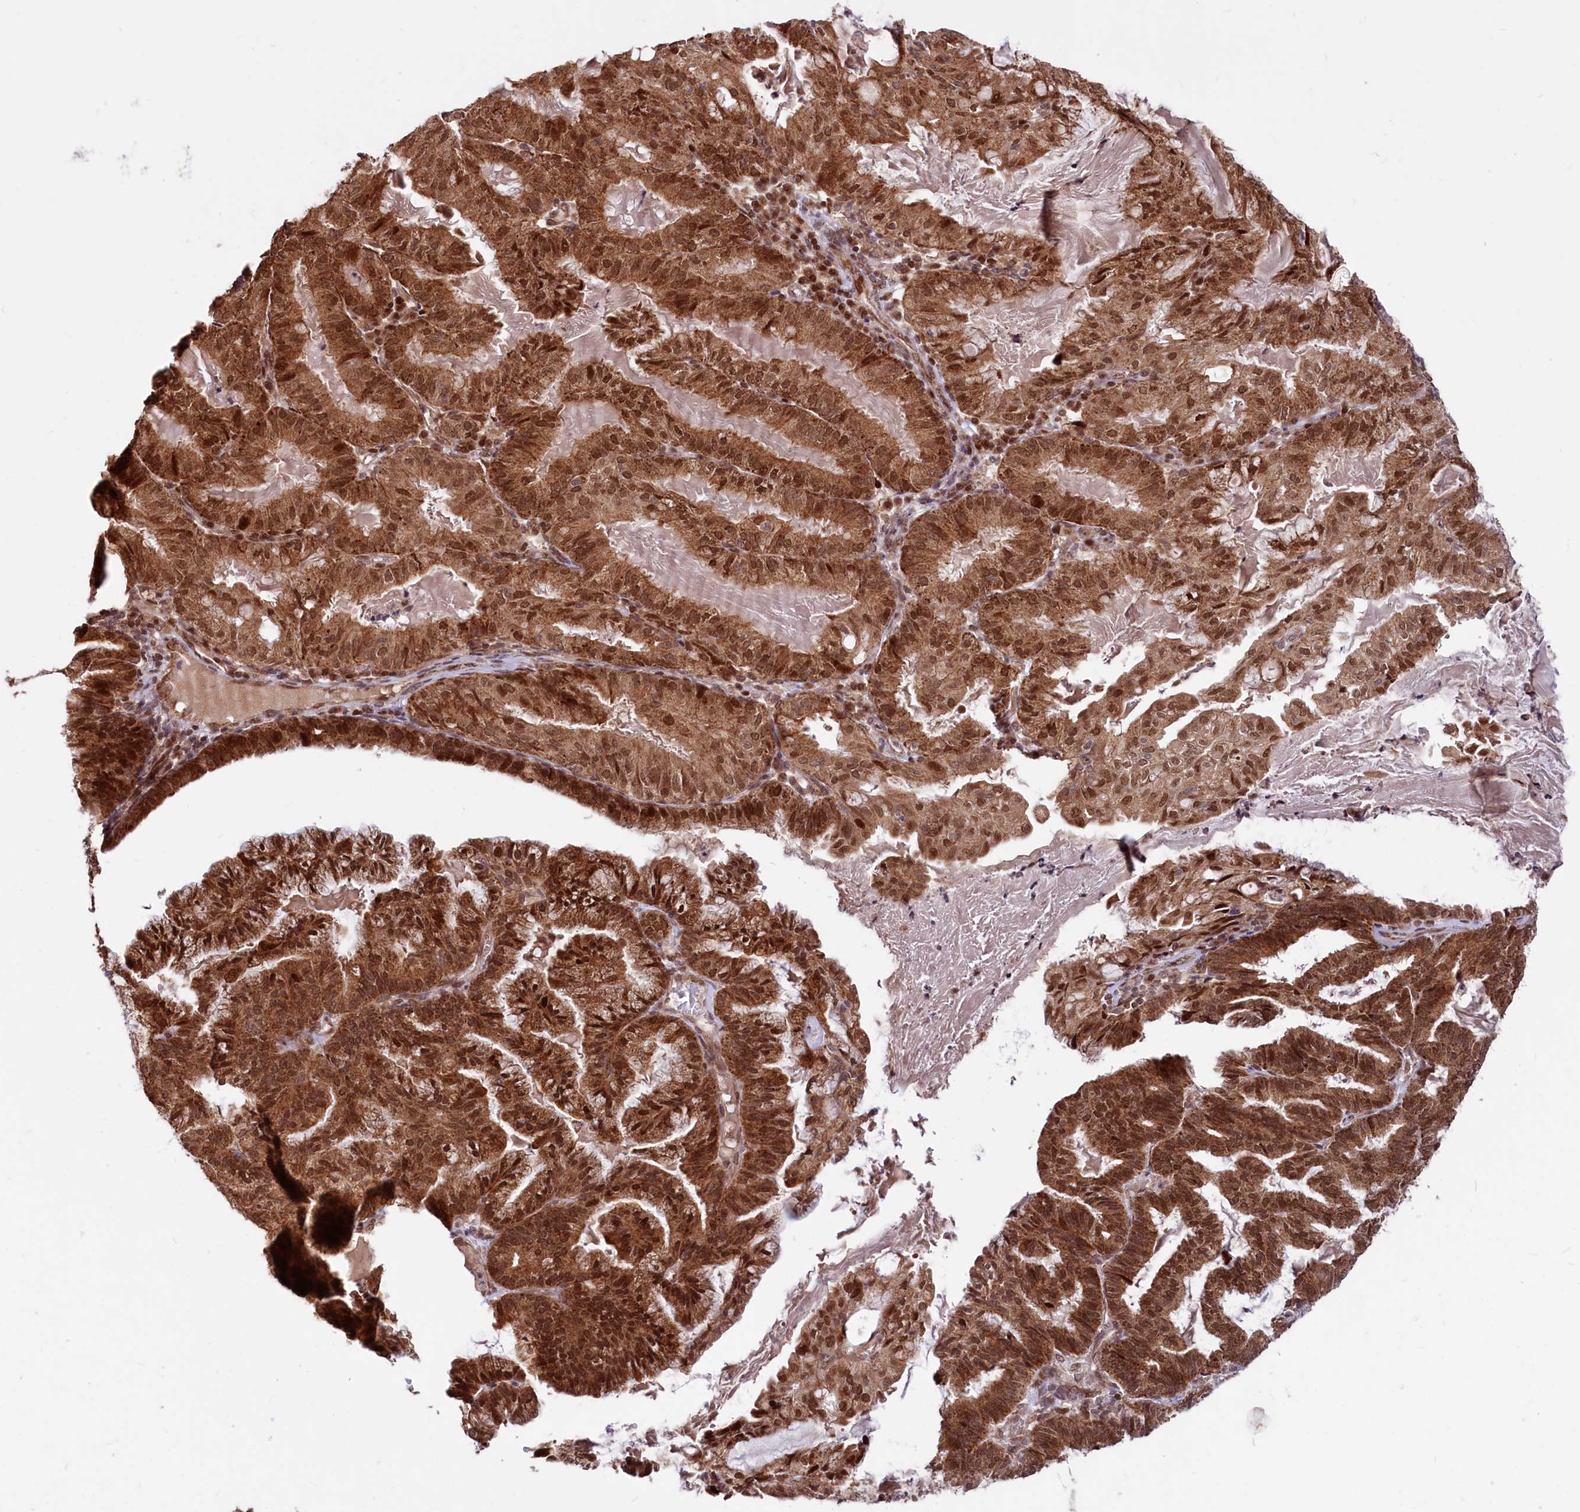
{"staining": {"intensity": "strong", "quantity": ">75%", "location": "cytoplasmic/membranous,nuclear"}, "tissue": "endometrial cancer", "cell_type": "Tumor cells", "image_type": "cancer", "snomed": [{"axis": "morphology", "description": "Adenocarcinoma, NOS"}, {"axis": "topography", "description": "Endometrium"}], "caption": "Immunohistochemical staining of human adenocarcinoma (endometrial) demonstrates strong cytoplasmic/membranous and nuclear protein staining in approximately >75% of tumor cells.", "gene": "PHC3", "patient": {"sex": "female", "age": 86}}